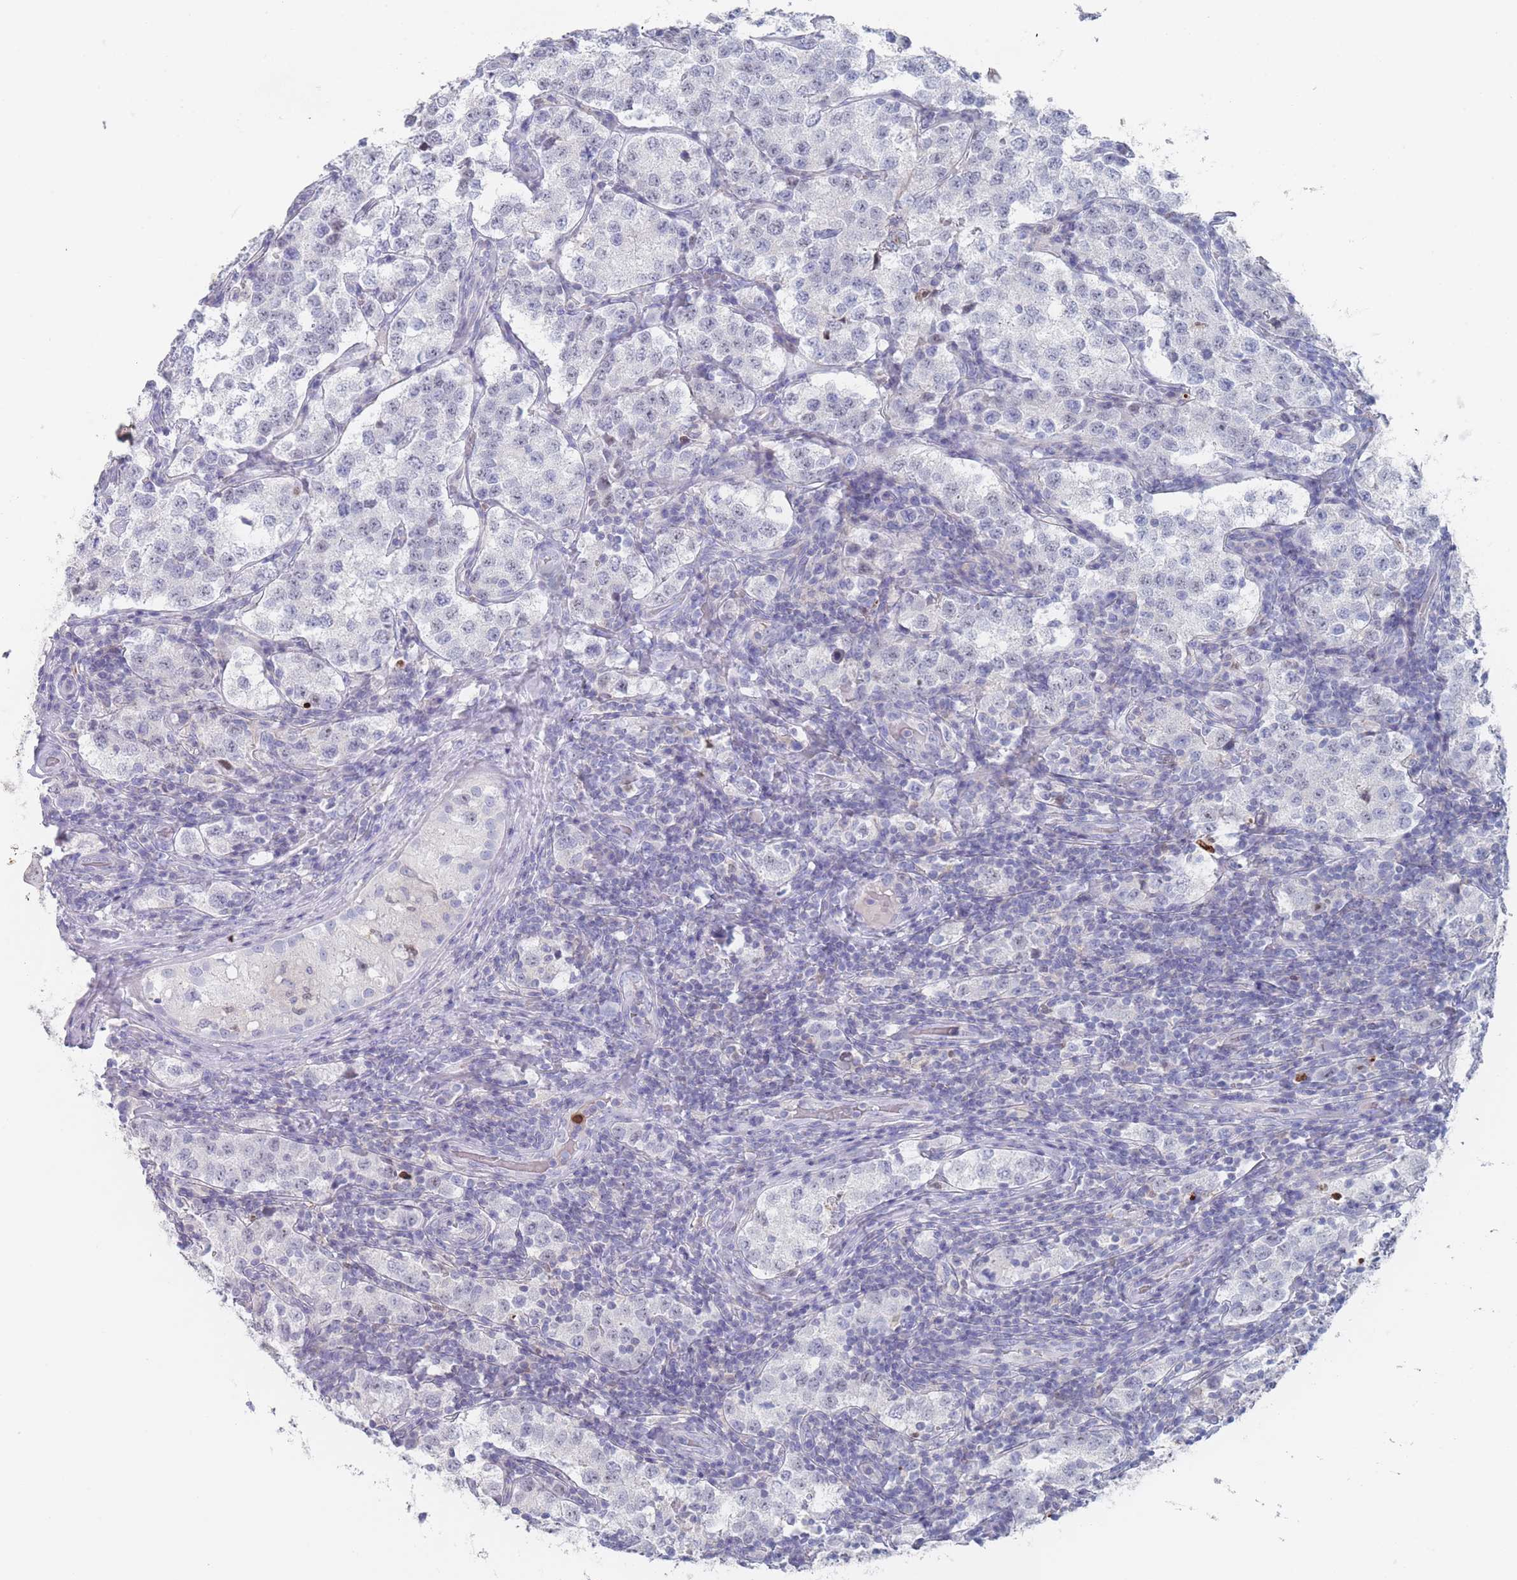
{"staining": {"intensity": "negative", "quantity": "none", "location": "none"}, "tissue": "testis cancer", "cell_type": "Tumor cells", "image_type": "cancer", "snomed": [{"axis": "morphology", "description": "Seminoma, NOS"}, {"axis": "topography", "description": "Testis"}], "caption": "There is no significant staining in tumor cells of testis seminoma.", "gene": "ATP1A3", "patient": {"sex": "male", "age": 34}}